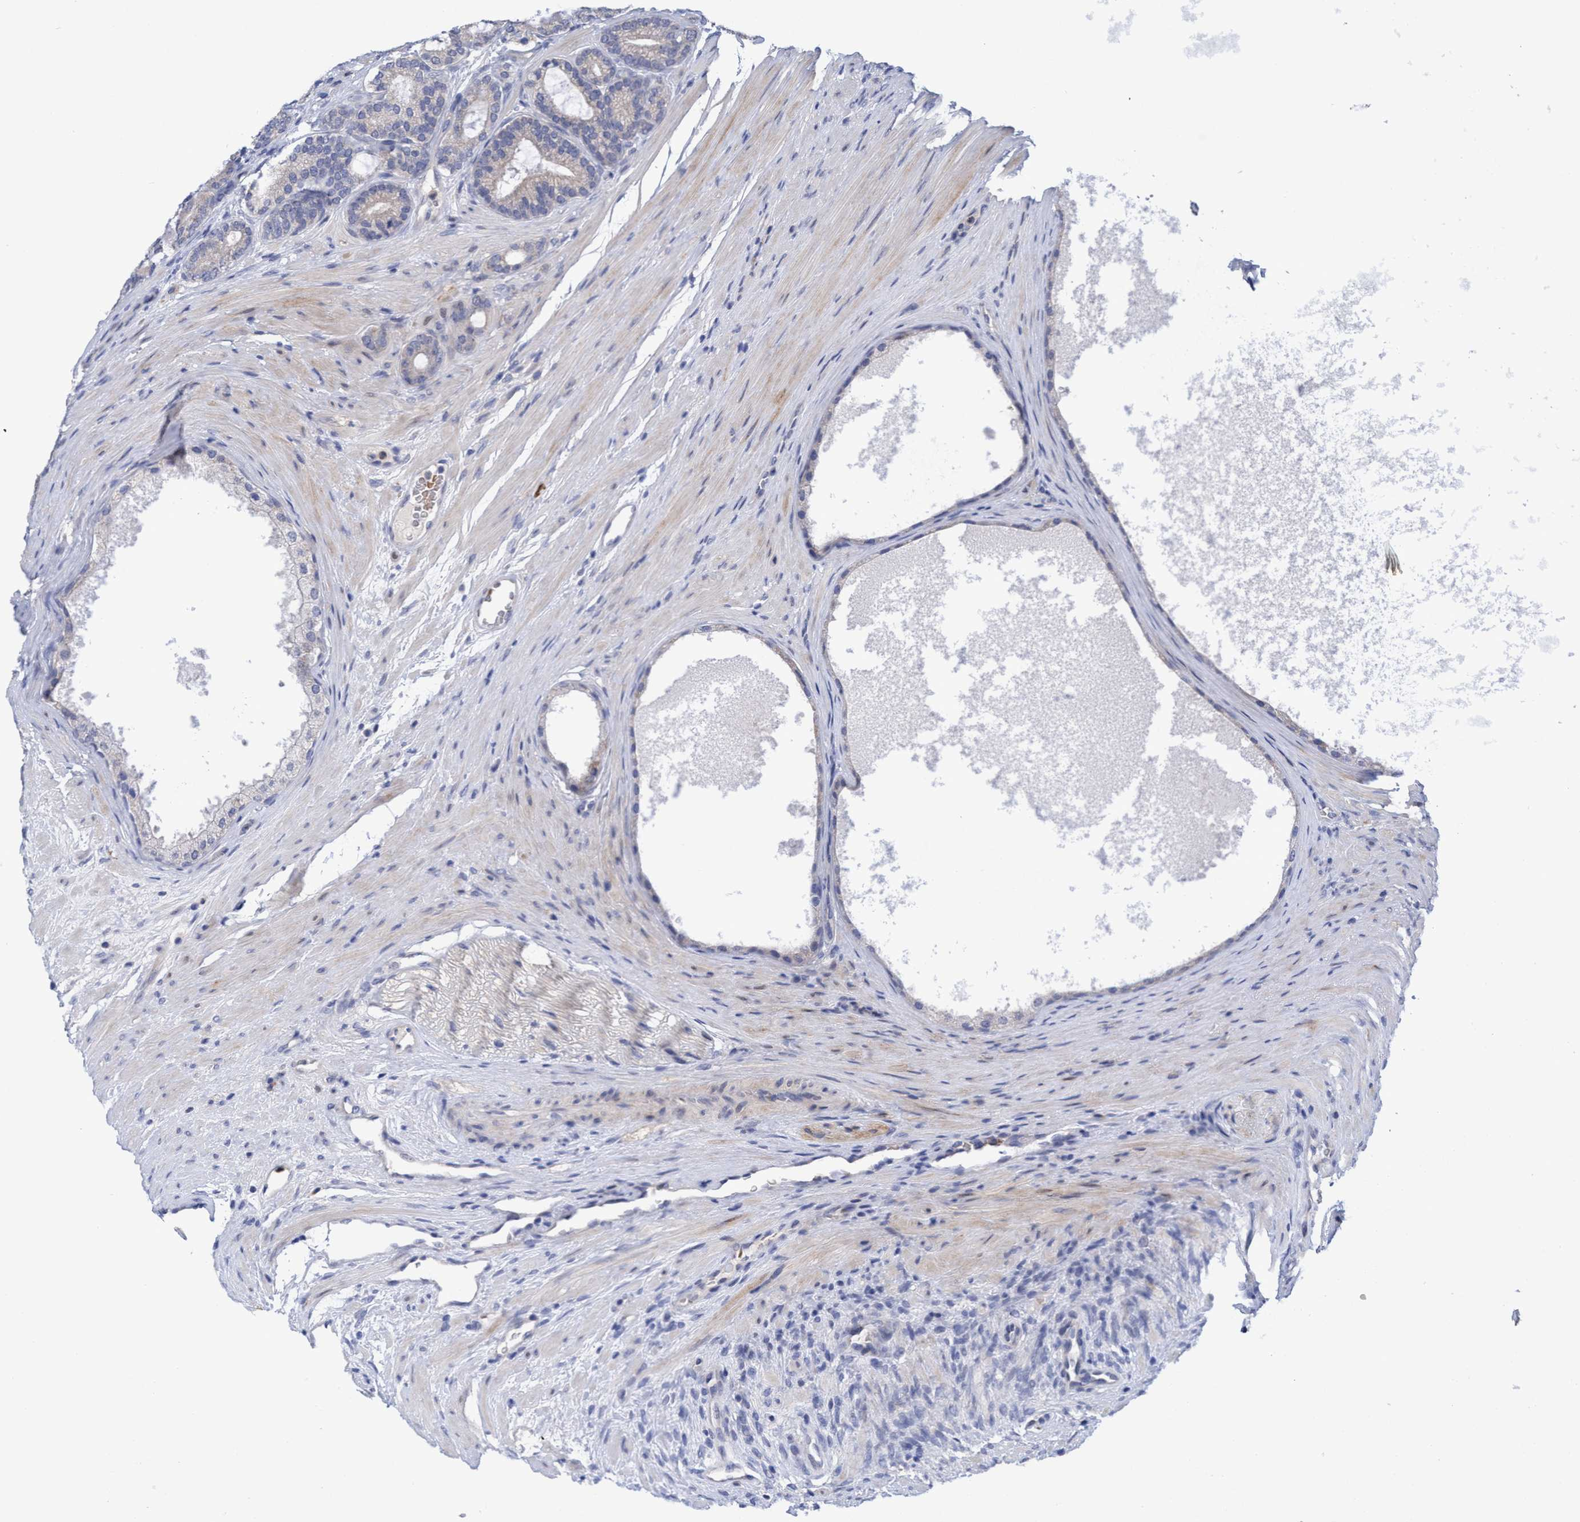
{"staining": {"intensity": "negative", "quantity": "none", "location": "none"}, "tissue": "prostate cancer", "cell_type": "Tumor cells", "image_type": "cancer", "snomed": [{"axis": "morphology", "description": "Adenocarcinoma, High grade"}, {"axis": "topography", "description": "Prostate"}], "caption": "IHC histopathology image of neoplastic tissue: prostate adenocarcinoma (high-grade) stained with DAB (3,3'-diaminobenzidine) exhibits no significant protein positivity in tumor cells.", "gene": "SEMA4D", "patient": {"sex": "male", "age": 60}}